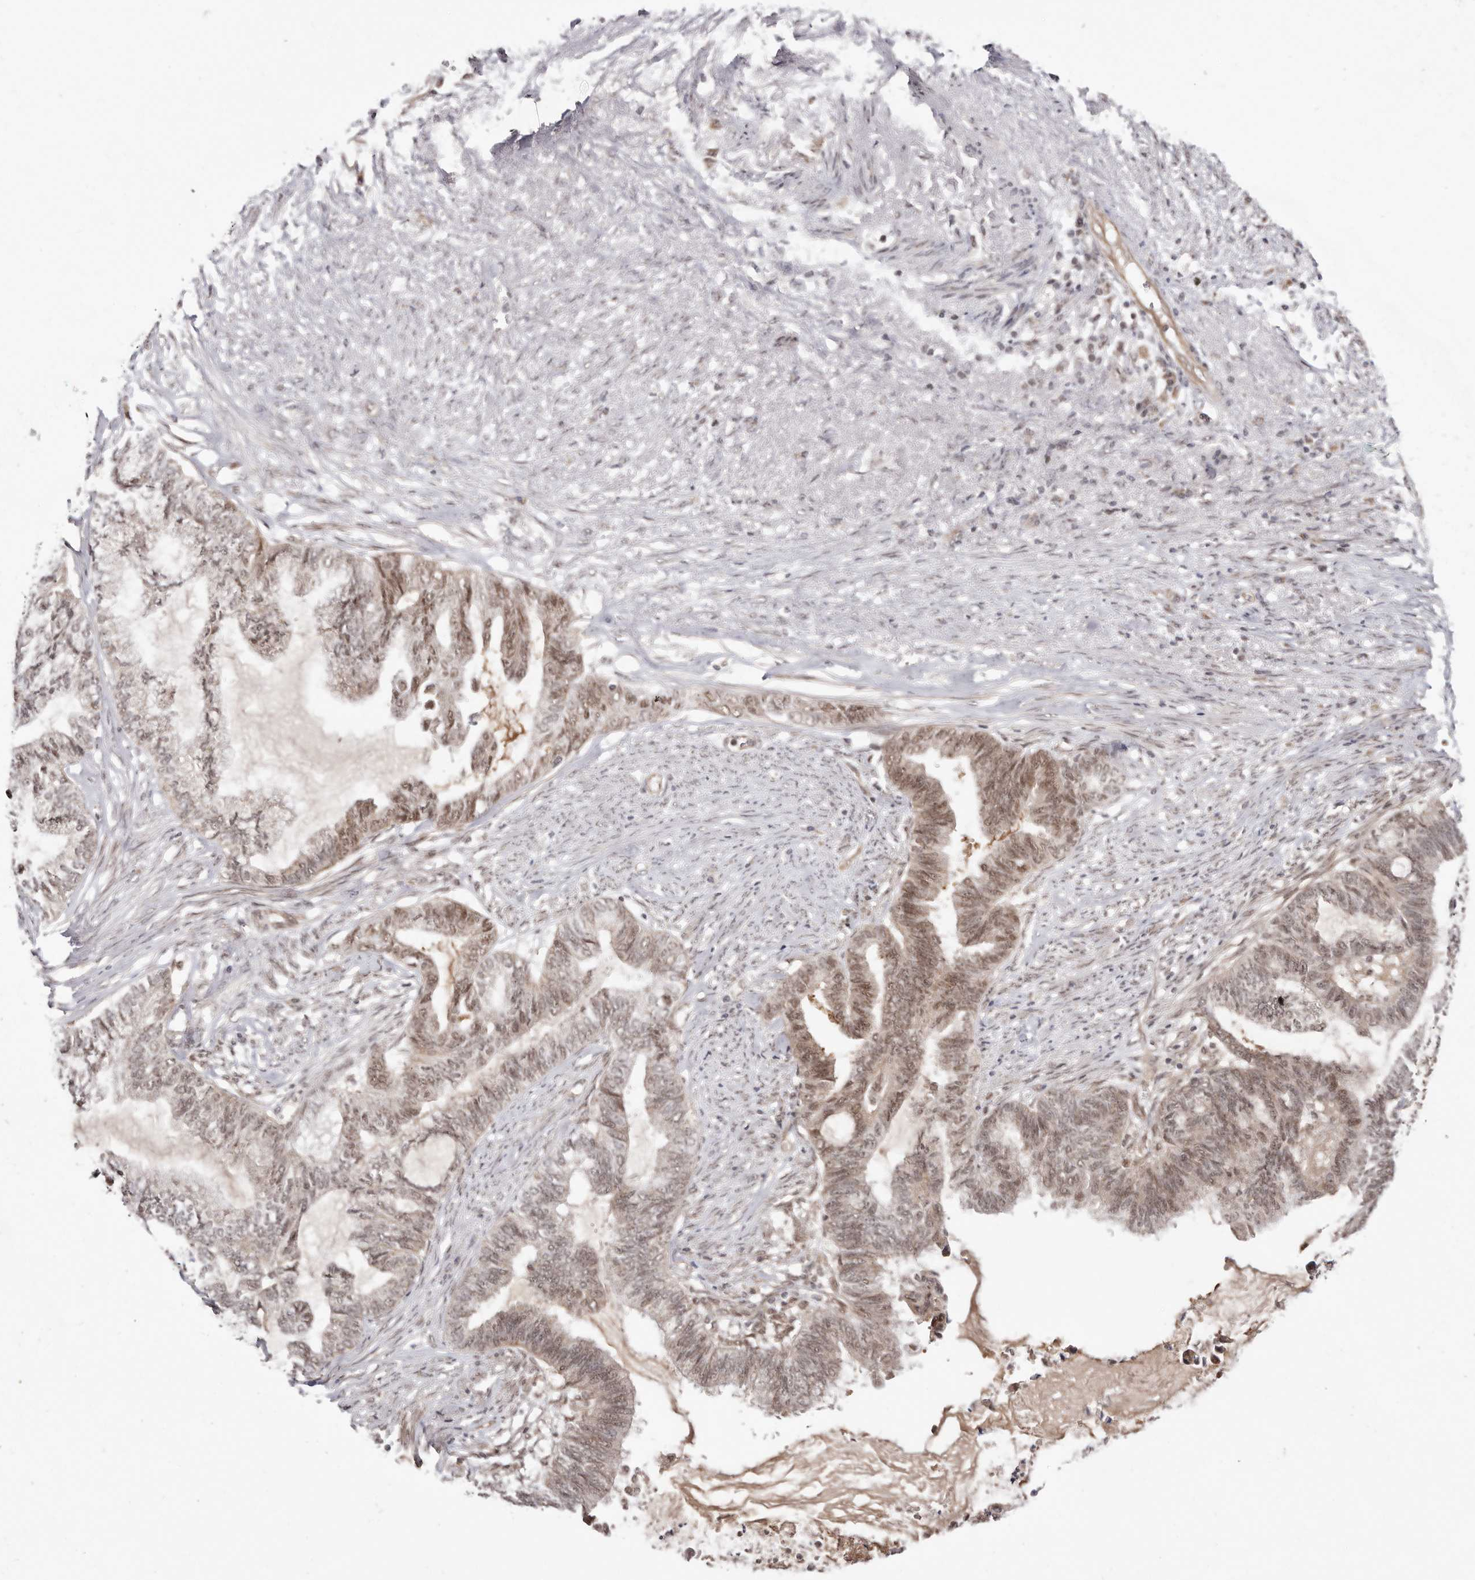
{"staining": {"intensity": "moderate", "quantity": "25%-75%", "location": "cytoplasmic/membranous,nuclear"}, "tissue": "endometrial cancer", "cell_type": "Tumor cells", "image_type": "cancer", "snomed": [{"axis": "morphology", "description": "Adenocarcinoma, NOS"}, {"axis": "topography", "description": "Endometrium"}], "caption": "The micrograph demonstrates staining of endometrial adenocarcinoma, revealing moderate cytoplasmic/membranous and nuclear protein expression (brown color) within tumor cells.", "gene": "MED8", "patient": {"sex": "female", "age": 86}}